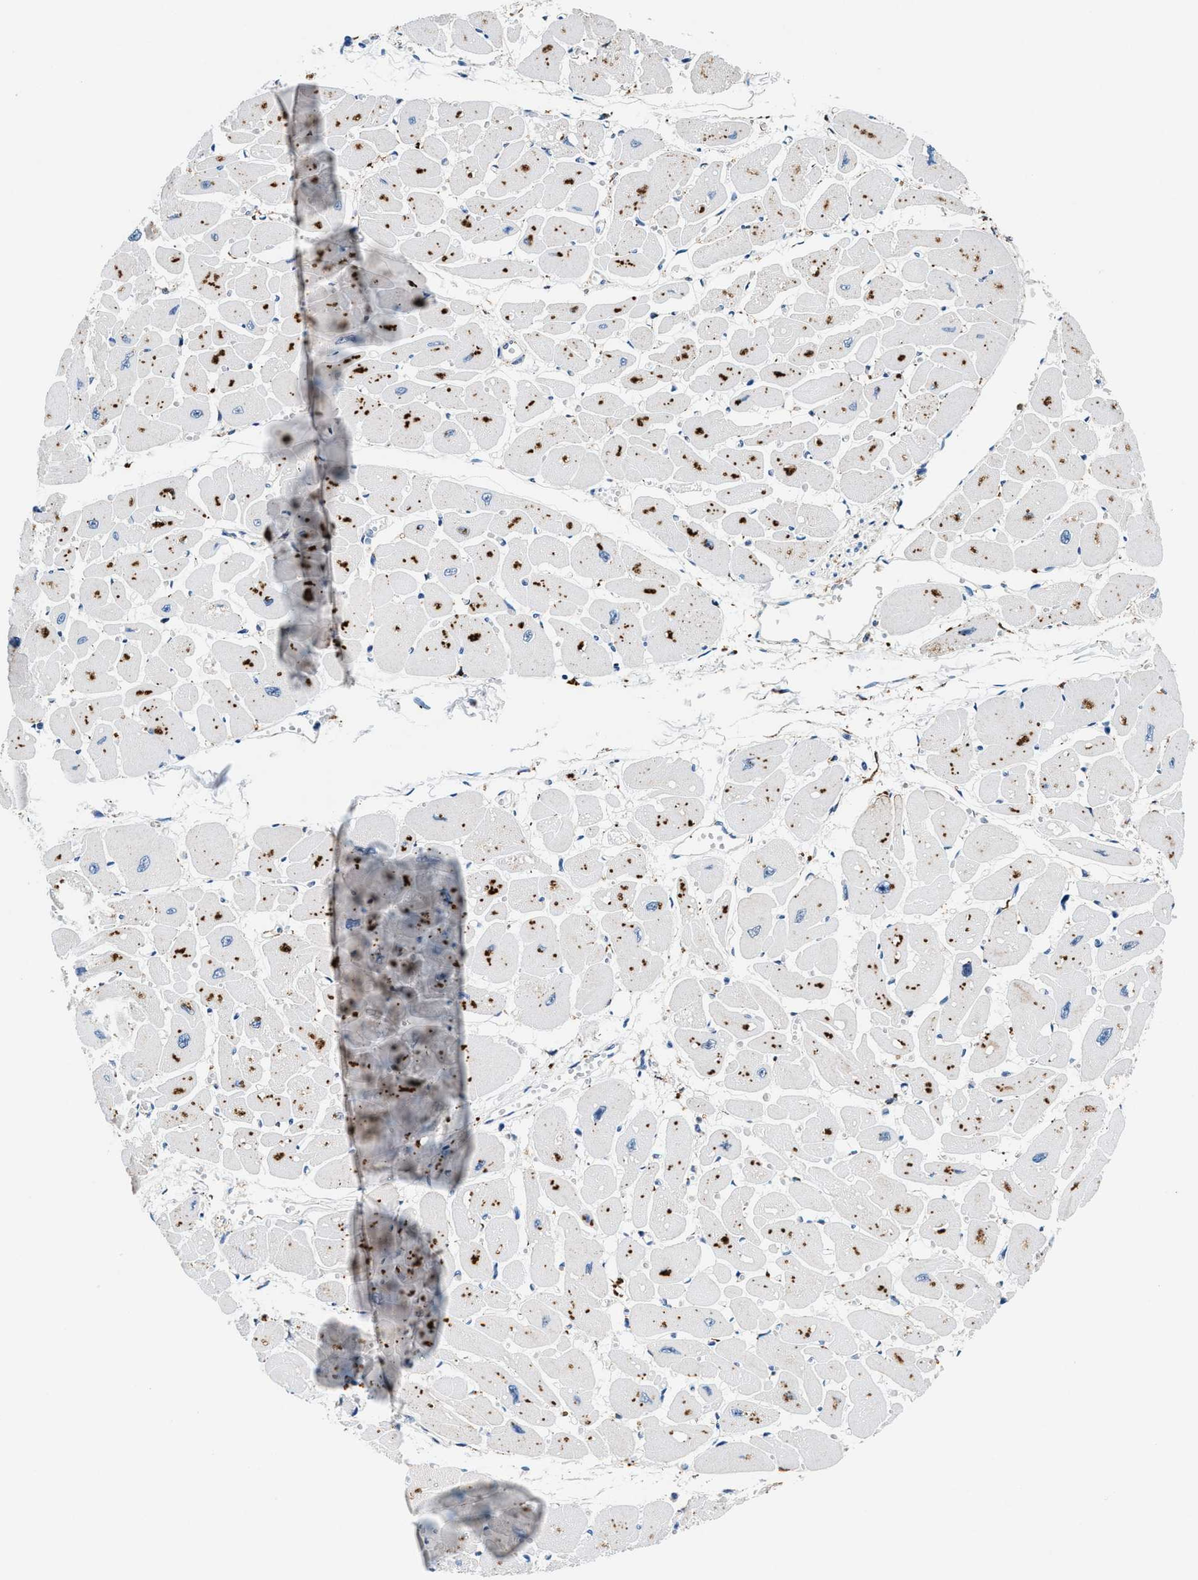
{"staining": {"intensity": "strong", "quantity": "<25%", "location": "cytoplasmic/membranous"}, "tissue": "heart muscle", "cell_type": "Cardiomyocytes", "image_type": "normal", "snomed": [{"axis": "morphology", "description": "Normal tissue, NOS"}, {"axis": "topography", "description": "Heart"}], "caption": "Normal heart muscle was stained to show a protein in brown. There is medium levels of strong cytoplasmic/membranous staining in about <25% of cardiomyocytes.", "gene": "SLFN11", "patient": {"sex": "female", "age": 54}}